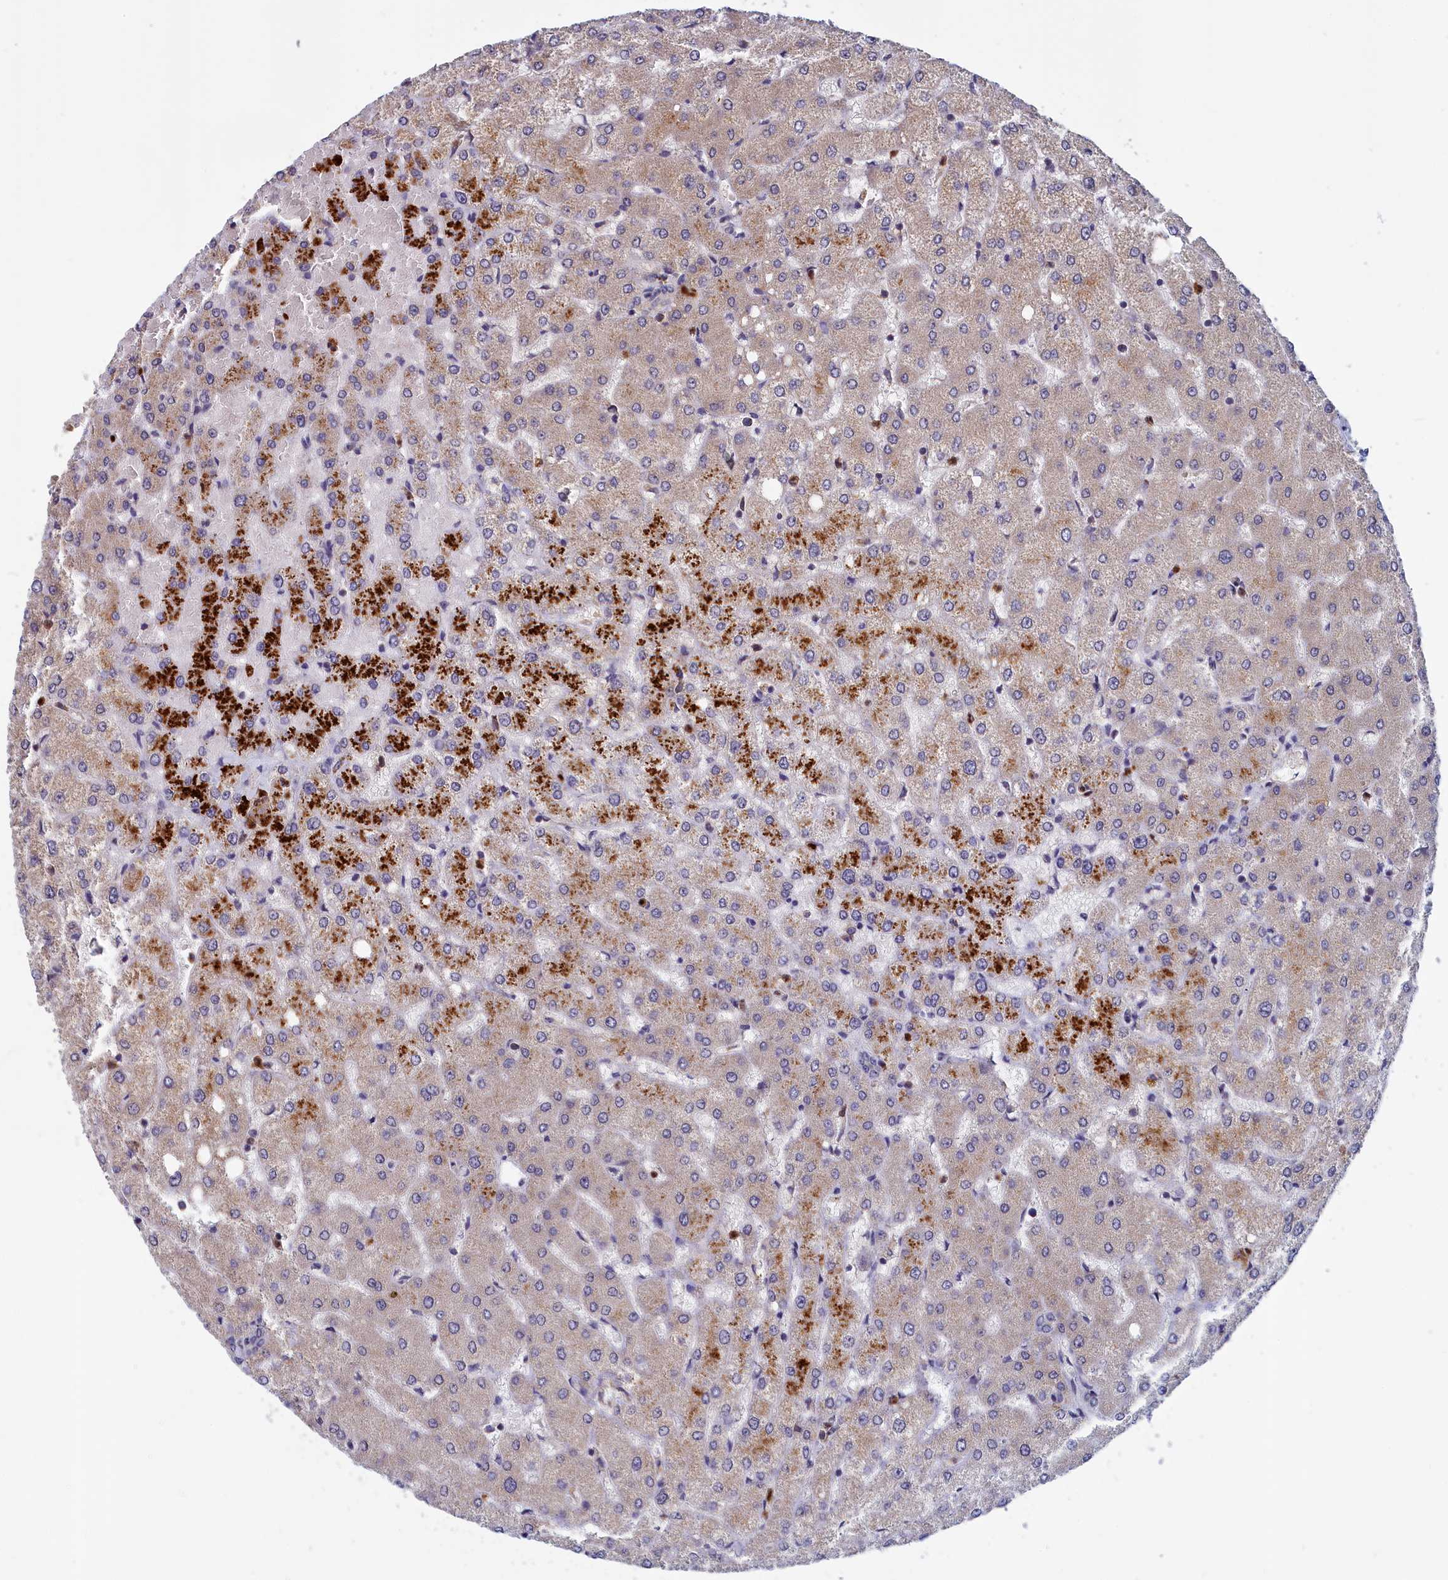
{"staining": {"intensity": "negative", "quantity": "none", "location": "none"}, "tissue": "liver", "cell_type": "Cholangiocytes", "image_type": "normal", "snomed": [{"axis": "morphology", "description": "Normal tissue, NOS"}, {"axis": "topography", "description": "Liver"}], "caption": "Human liver stained for a protein using IHC exhibits no expression in cholangiocytes.", "gene": "EPB41L4B", "patient": {"sex": "female", "age": 54}}